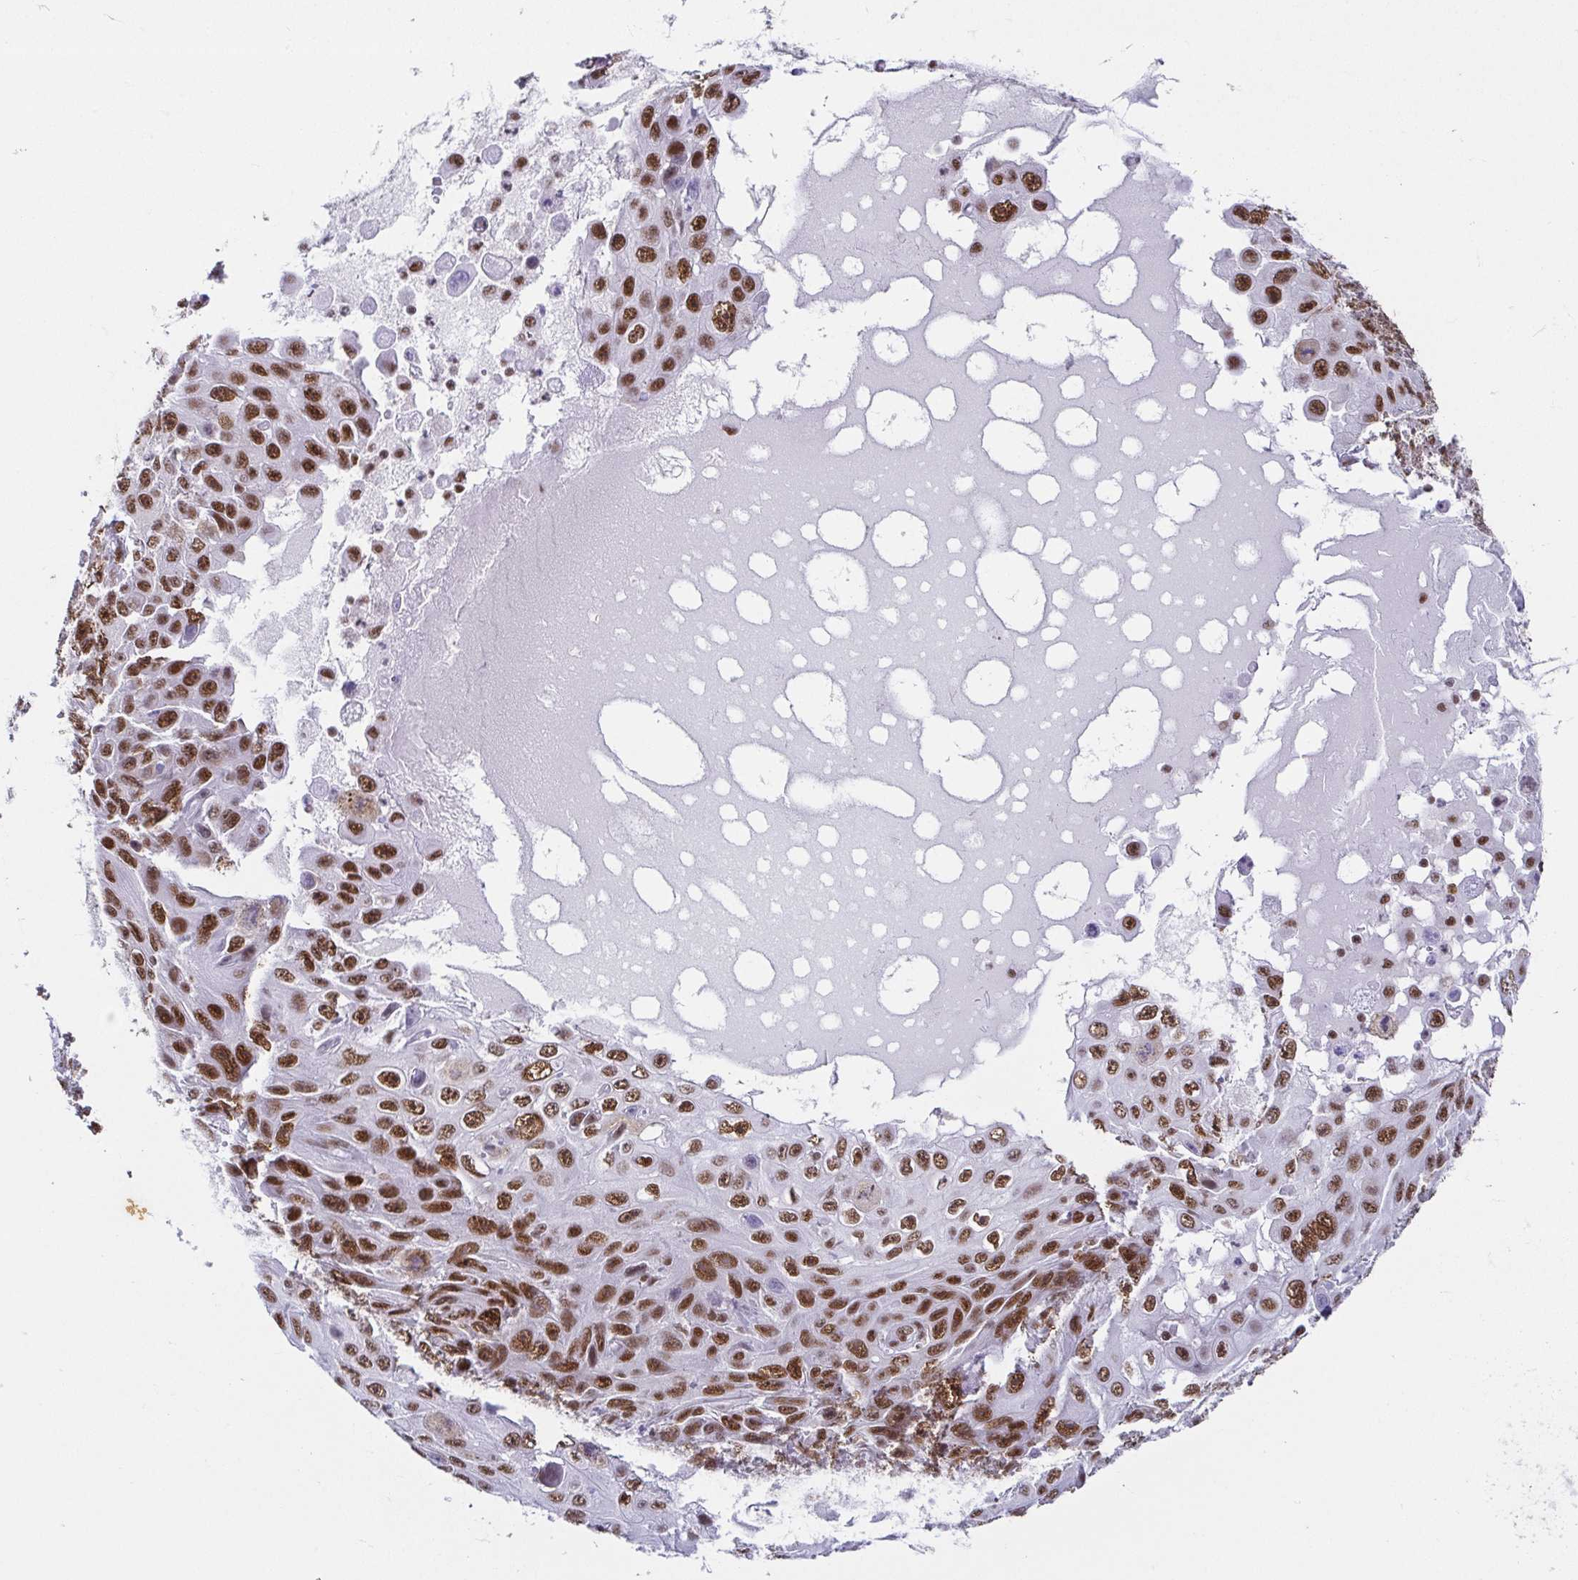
{"staining": {"intensity": "moderate", "quantity": ">75%", "location": "nuclear"}, "tissue": "skin cancer", "cell_type": "Tumor cells", "image_type": "cancer", "snomed": [{"axis": "morphology", "description": "Squamous cell carcinoma, NOS"}, {"axis": "topography", "description": "Skin"}], "caption": "Brown immunohistochemical staining in human skin cancer (squamous cell carcinoma) shows moderate nuclear expression in approximately >75% of tumor cells. Nuclei are stained in blue.", "gene": "EWSR1", "patient": {"sex": "male", "age": 82}}